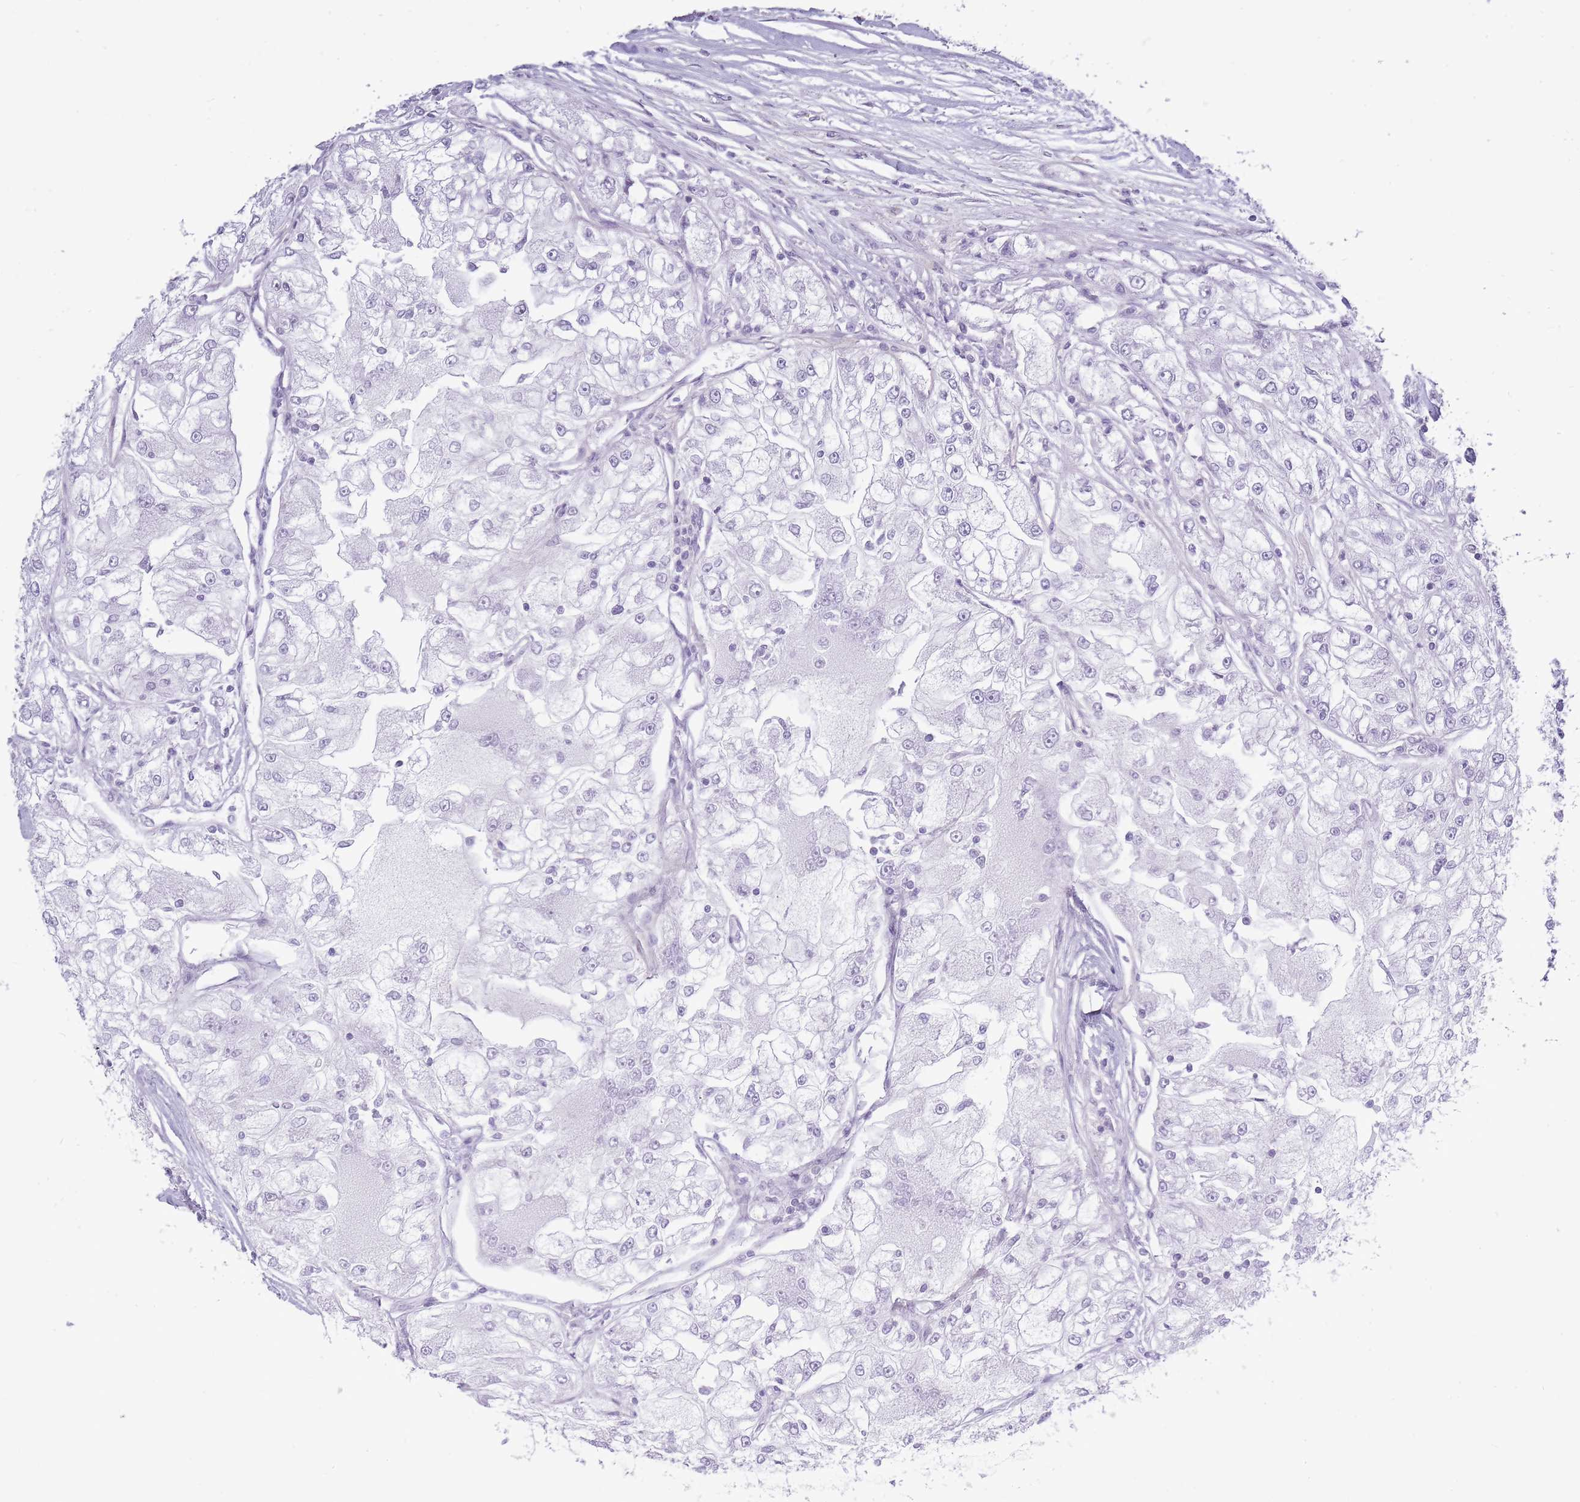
{"staining": {"intensity": "negative", "quantity": "none", "location": "none"}, "tissue": "renal cancer", "cell_type": "Tumor cells", "image_type": "cancer", "snomed": [{"axis": "morphology", "description": "Adenocarcinoma, NOS"}, {"axis": "topography", "description": "Kidney"}], "caption": "A high-resolution histopathology image shows immunohistochemistry (IHC) staining of renal cancer, which demonstrates no significant staining in tumor cells.", "gene": "ZBTB24", "patient": {"sex": "female", "age": 72}}